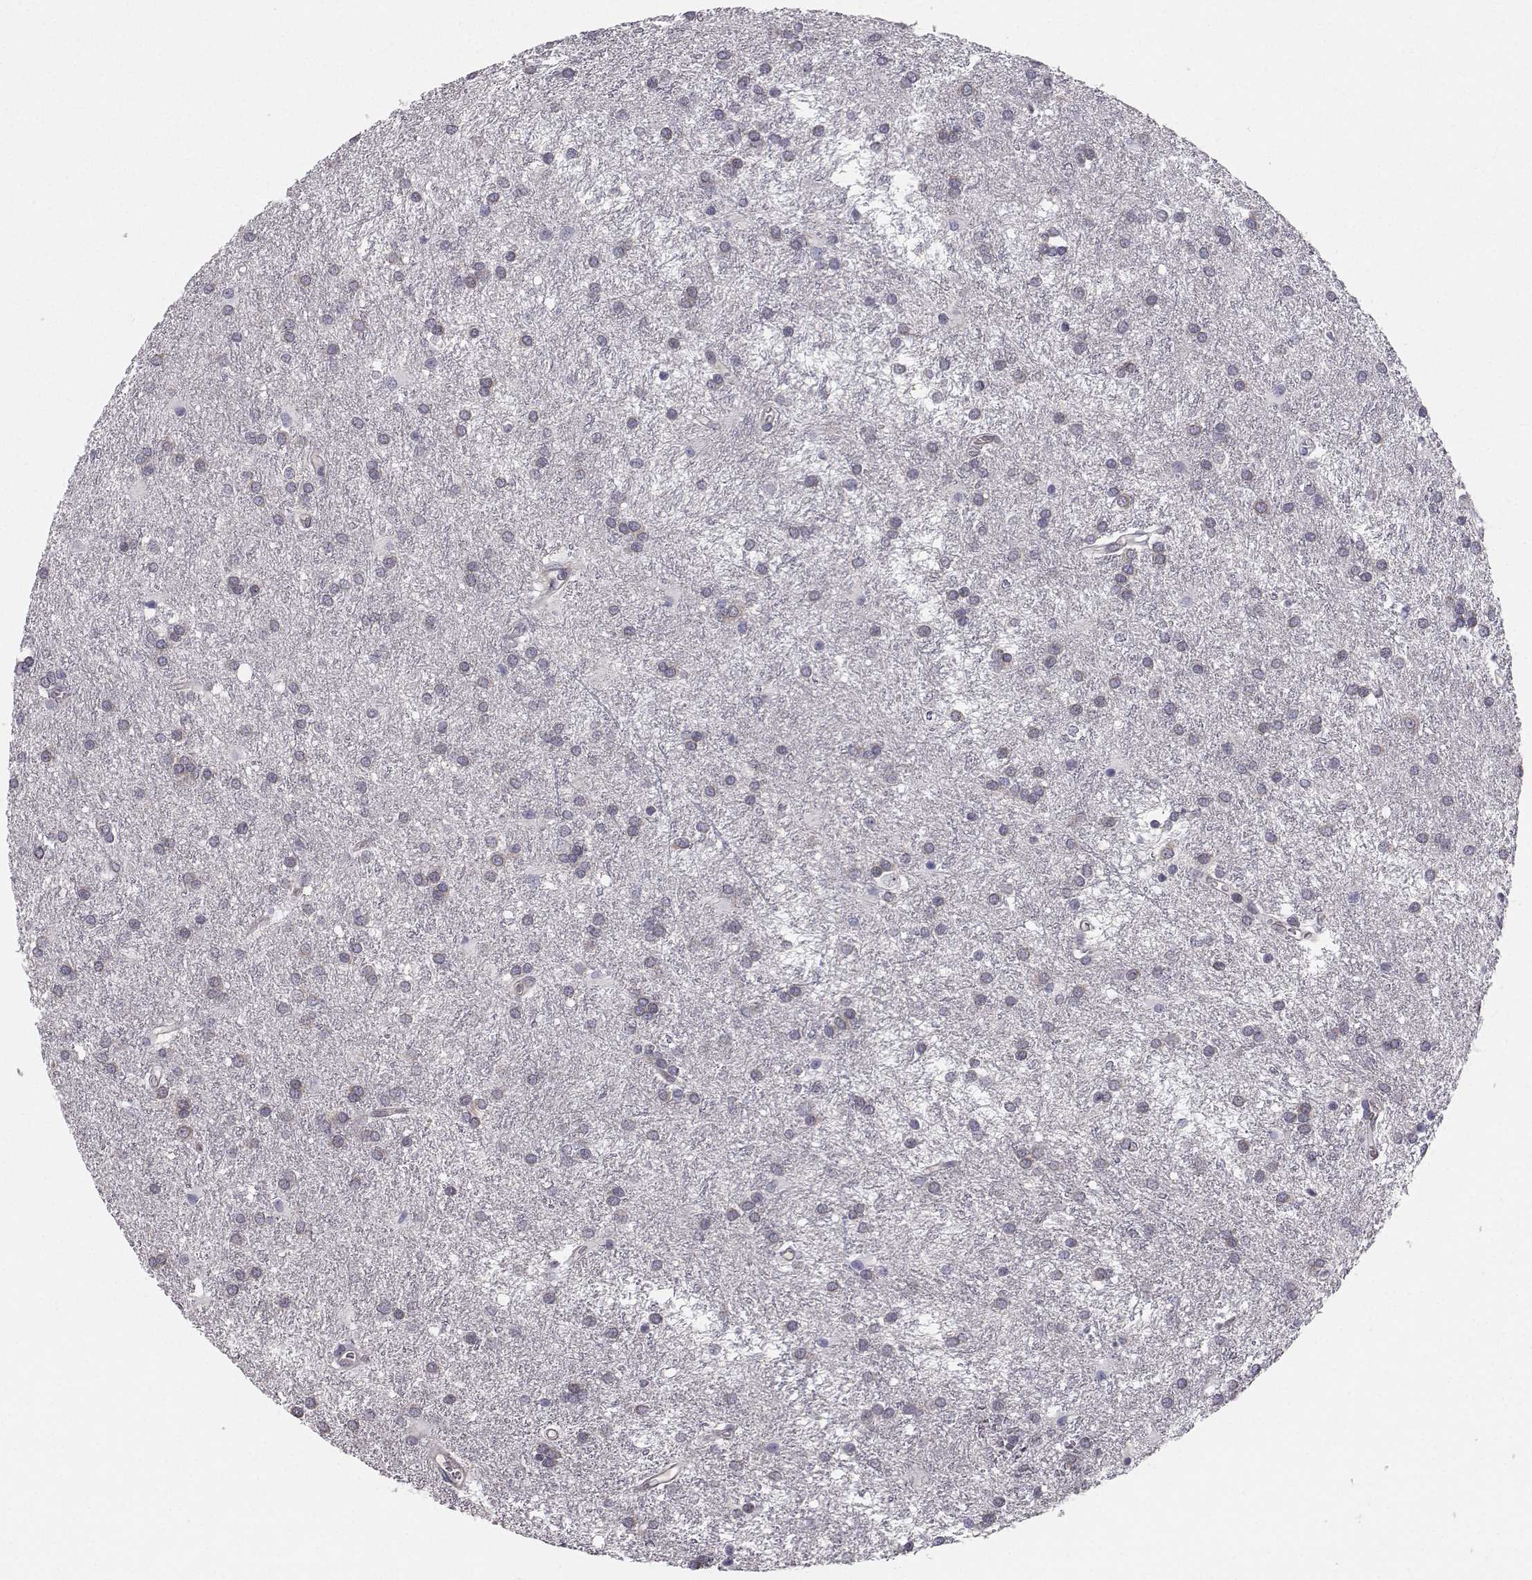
{"staining": {"intensity": "negative", "quantity": "none", "location": "none"}, "tissue": "glioma", "cell_type": "Tumor cells", "image_type": "cancer", "snomed": [{"axis": "morphology", "description": "Glioma, malignant, Low grade"}, {"axis": "topography", "description": "Brain"}], "caption": "An immunohistochemistry micrograph of glioma is shown. There is no staining in tumor cells of glioma.", "gene": "HSP90AB1", "patient": {"sex": "female", "age": 32}}